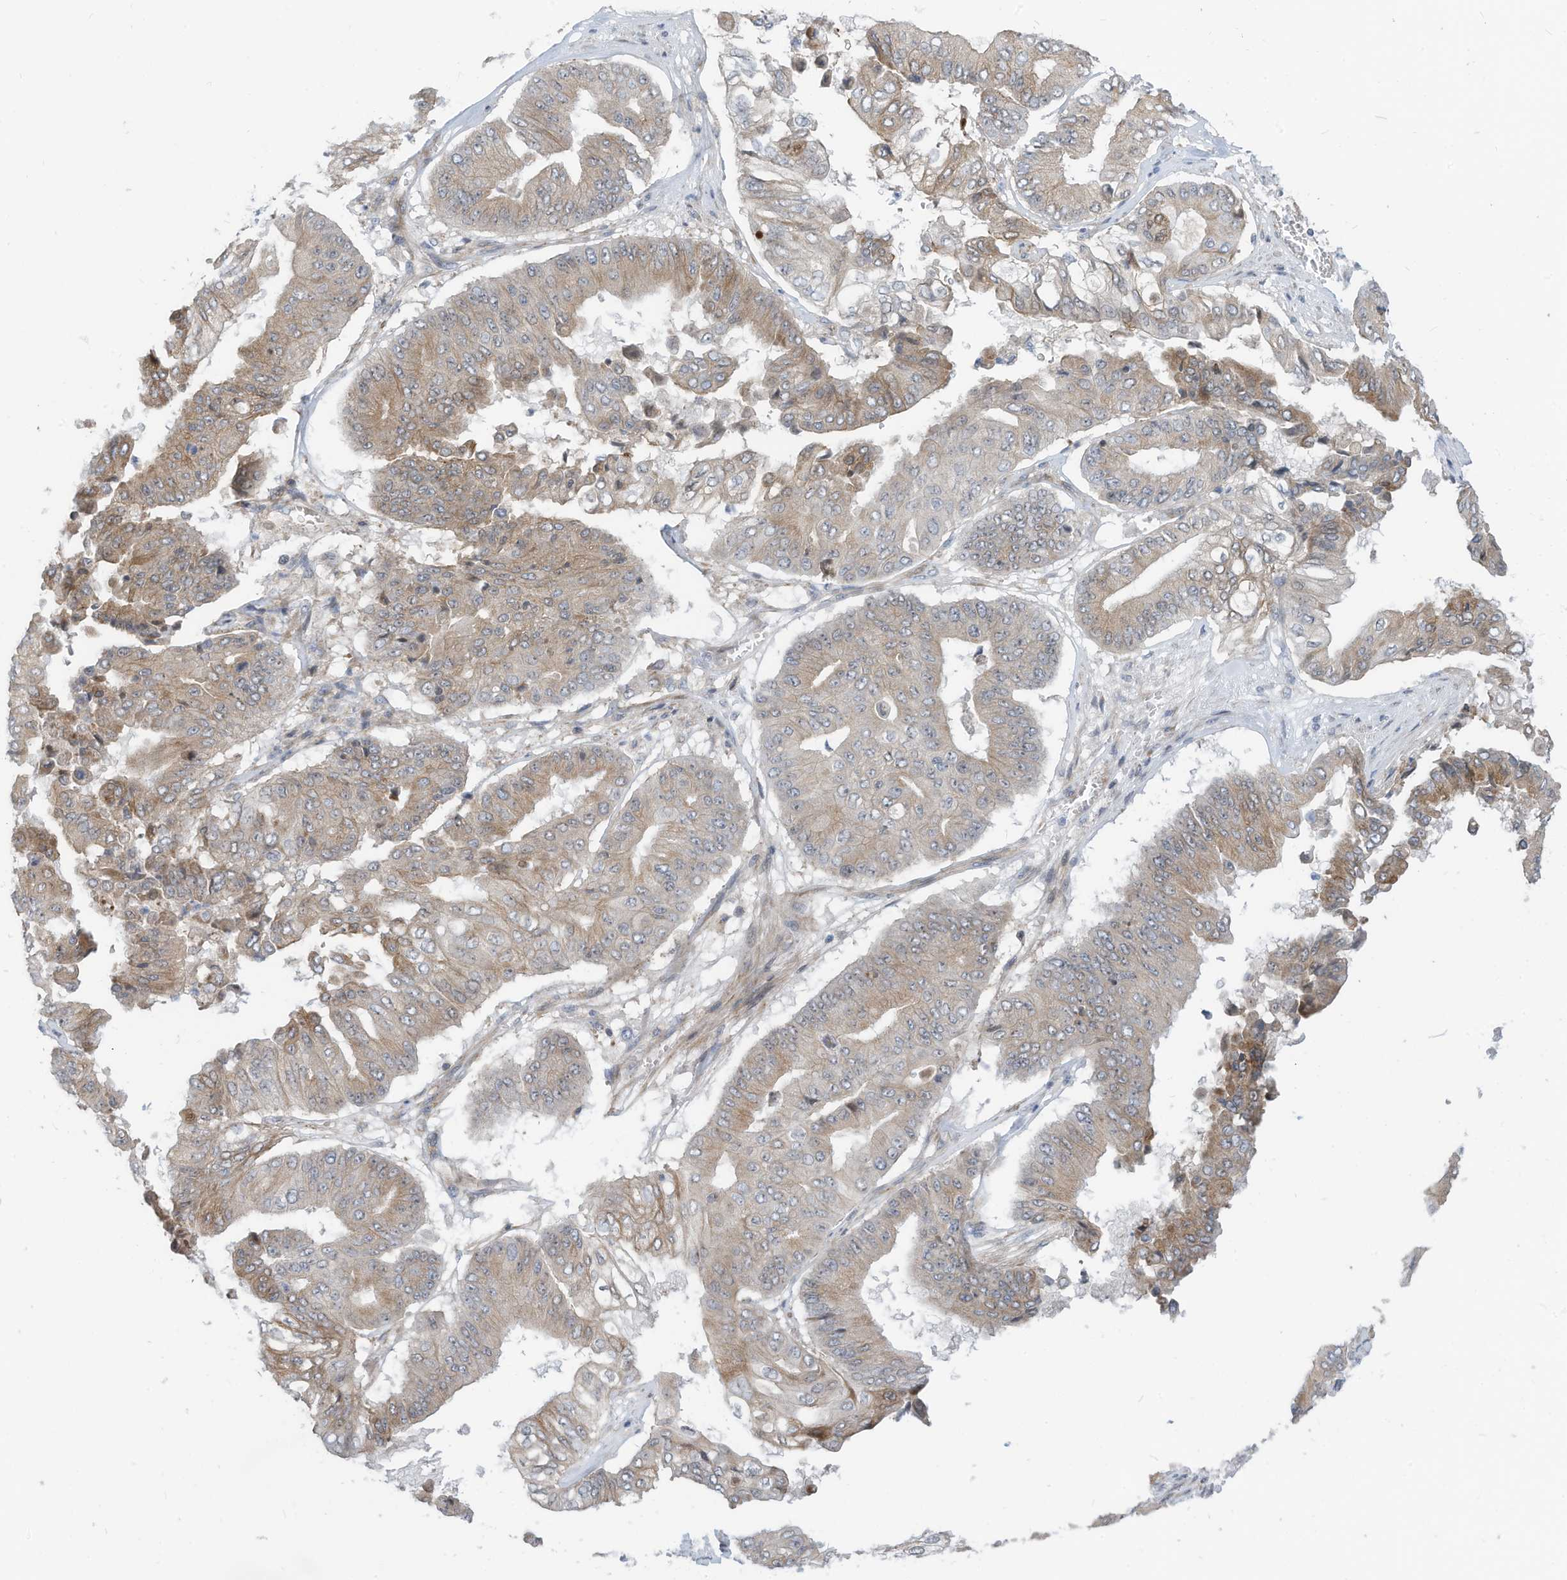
{"staining": {"intensity": "weak", "quantity": ">75%", "location": "cytoplasmic/membranous"}, "tissue": "pancreatic cancer", "cell_type": "Tumor cells", "image_type": "cancer", "snomed": [{"axis": "morphology", "description": "Adenocarcinoma, NOS"}, {"axis": "topography", "description": "Pancreas"}], "caption": "Immunohistochemical staining of pancreatic cancer exhibits weak cytoplasmic/membranous protein positivity in about >75% of tumor cells. The protein of interest is stained brown, and the nuclei are stained in blue (DAB (3,3'-diaminobenzidine) IHC with brightfield microscopy, high magnification).", "gene": "GPATCH3", "patient": {"sex": "female", "age": 77}}